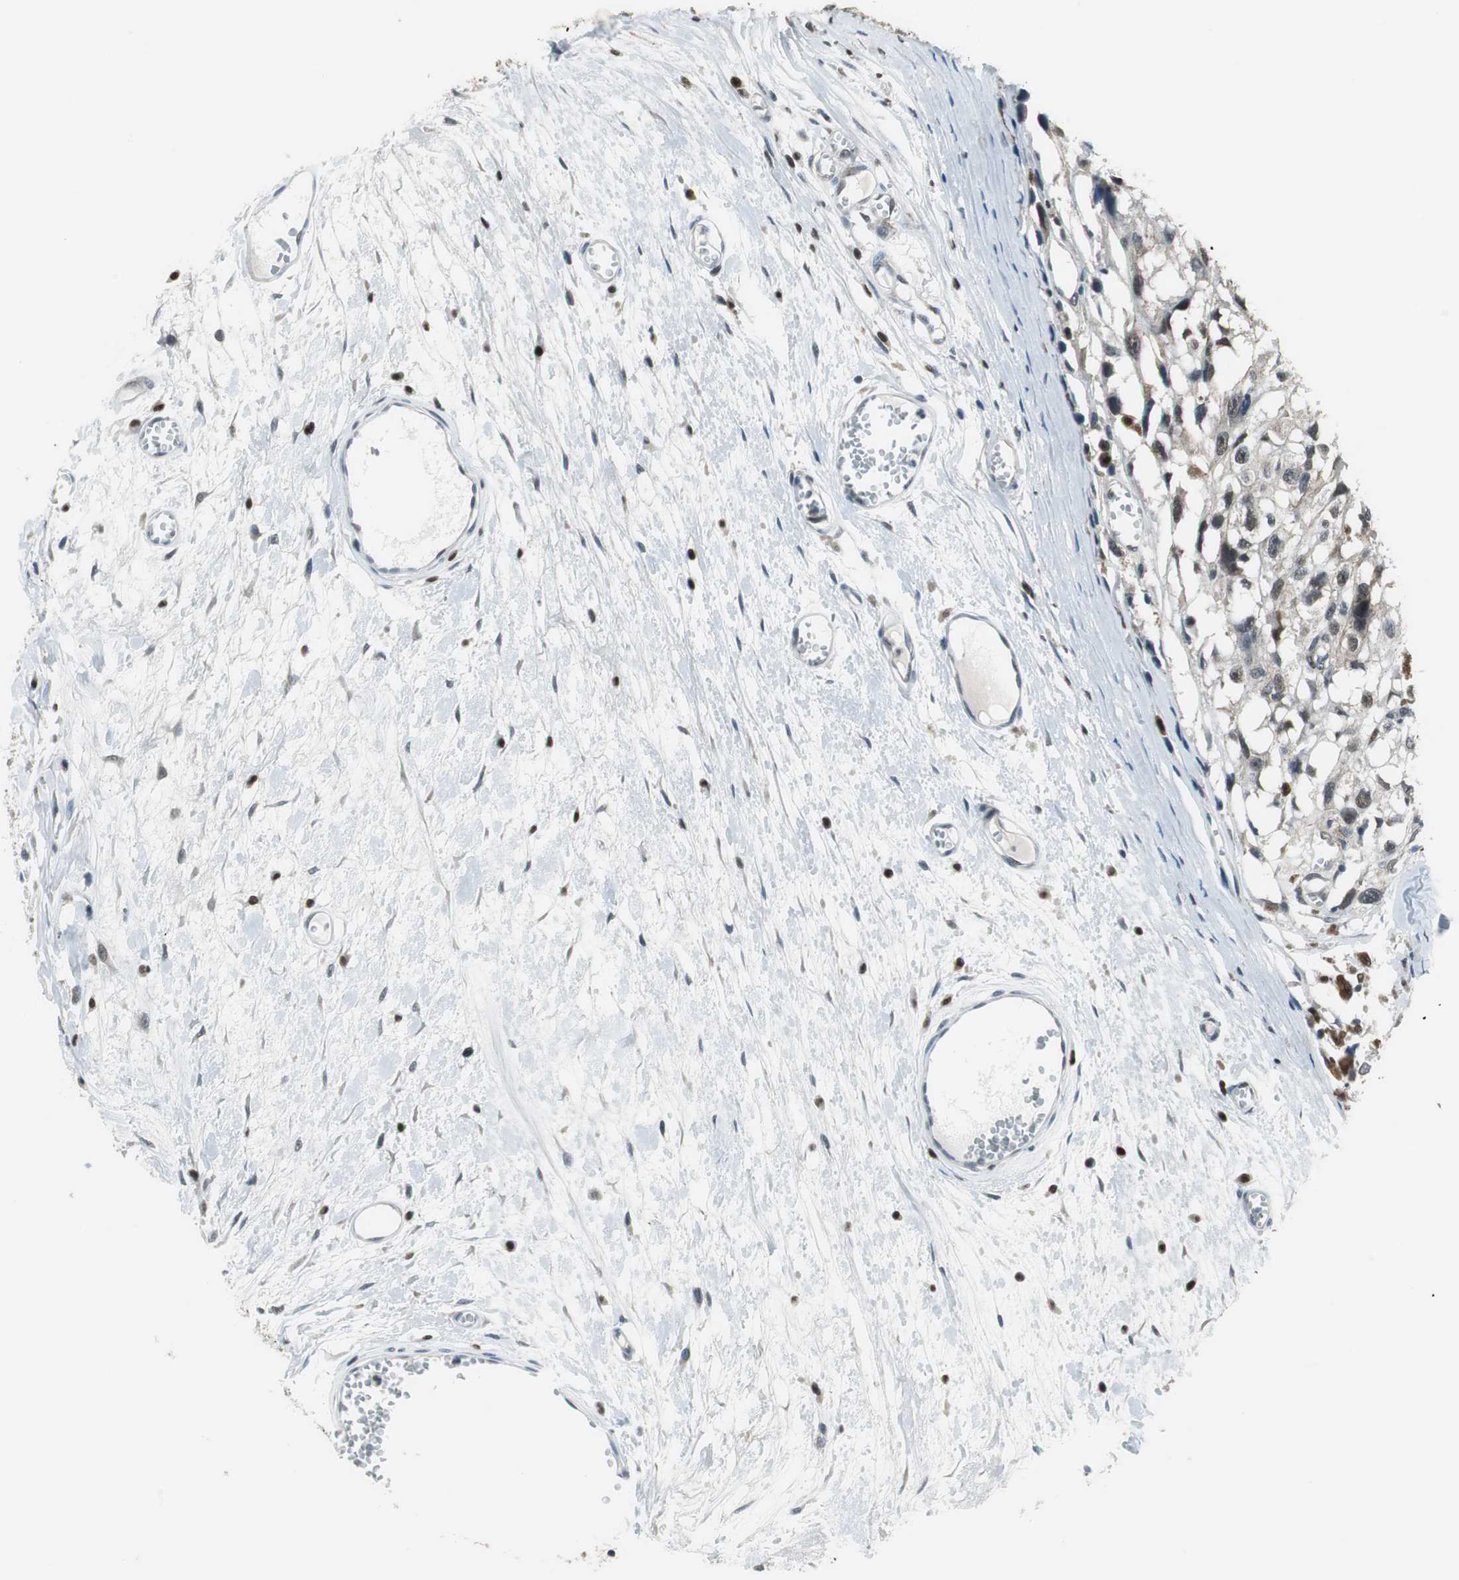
{"staining": {"intensity": "moderate", "quantity": "25%-75%", "location": "cytoplasmic/membranous,nuclear"}, "tissue": "melanoma", "cell_type": "Tumor cells", "image_type": "cancer", "snomed": [{"axis": "morphology", "description": "Malignant melanoma, Metastatic site"}, {"axis": "topography", "description": "Lymph node"}], "caption": "A photomicrograph showing moderate cytoplasmic/membranous and nuclear staining in approximately 25%-75% of tumor cells in malignant melanoma (metastatic site), as visualized by brown immunohistochemical staining.", "gene": "MAFB", "patient": {"sex": "male", "age": 59}}